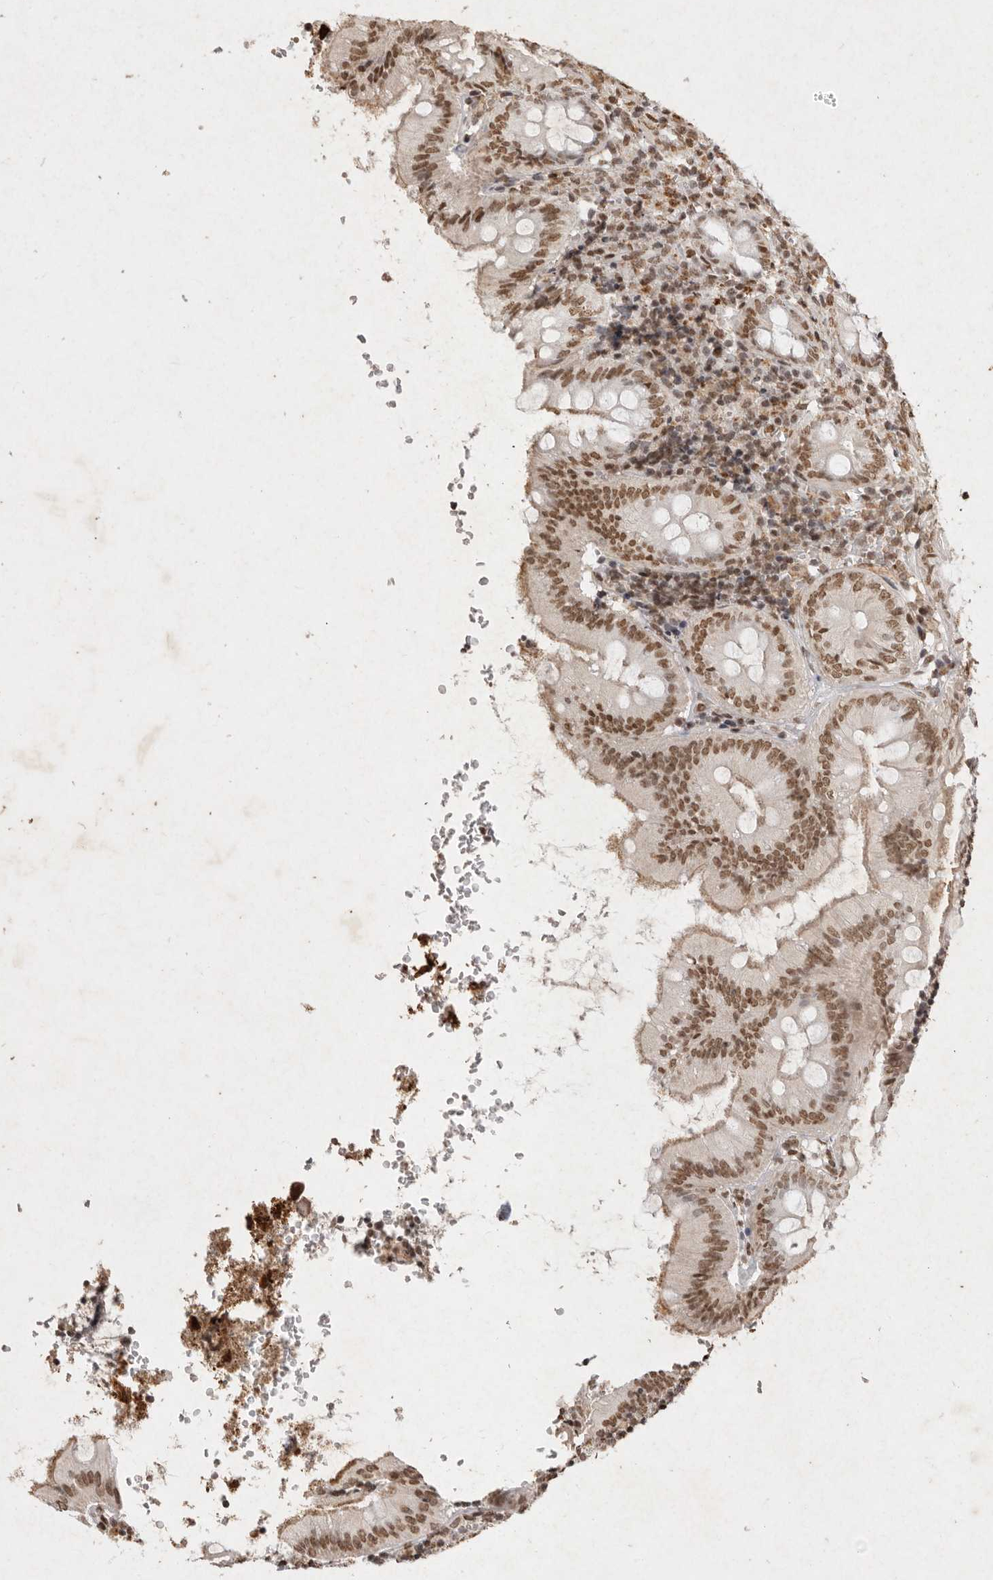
{"staining": {"intensity": "moderate", "quantity": ">75%", "location": "nuclear"}, "tissue": "appendix", "cell_type": "Glandular cells", "image_type": "normal", "snomed": [{"axis": "morphology", "description": "Normal tissue, NOS"}, {"axis": "topography", "description": "Appendix"}], "caption": "An immunohistochemistry micrograph of unremarkable tissue is shown. Protein staining in brown highlights moderate nuclear positivity in appendix within glandular cells. Ihc stains the protein in brown and the nuclei are stained blue.", "gene": "NKX3", "patient": {"sex": "male", "age": 8}}